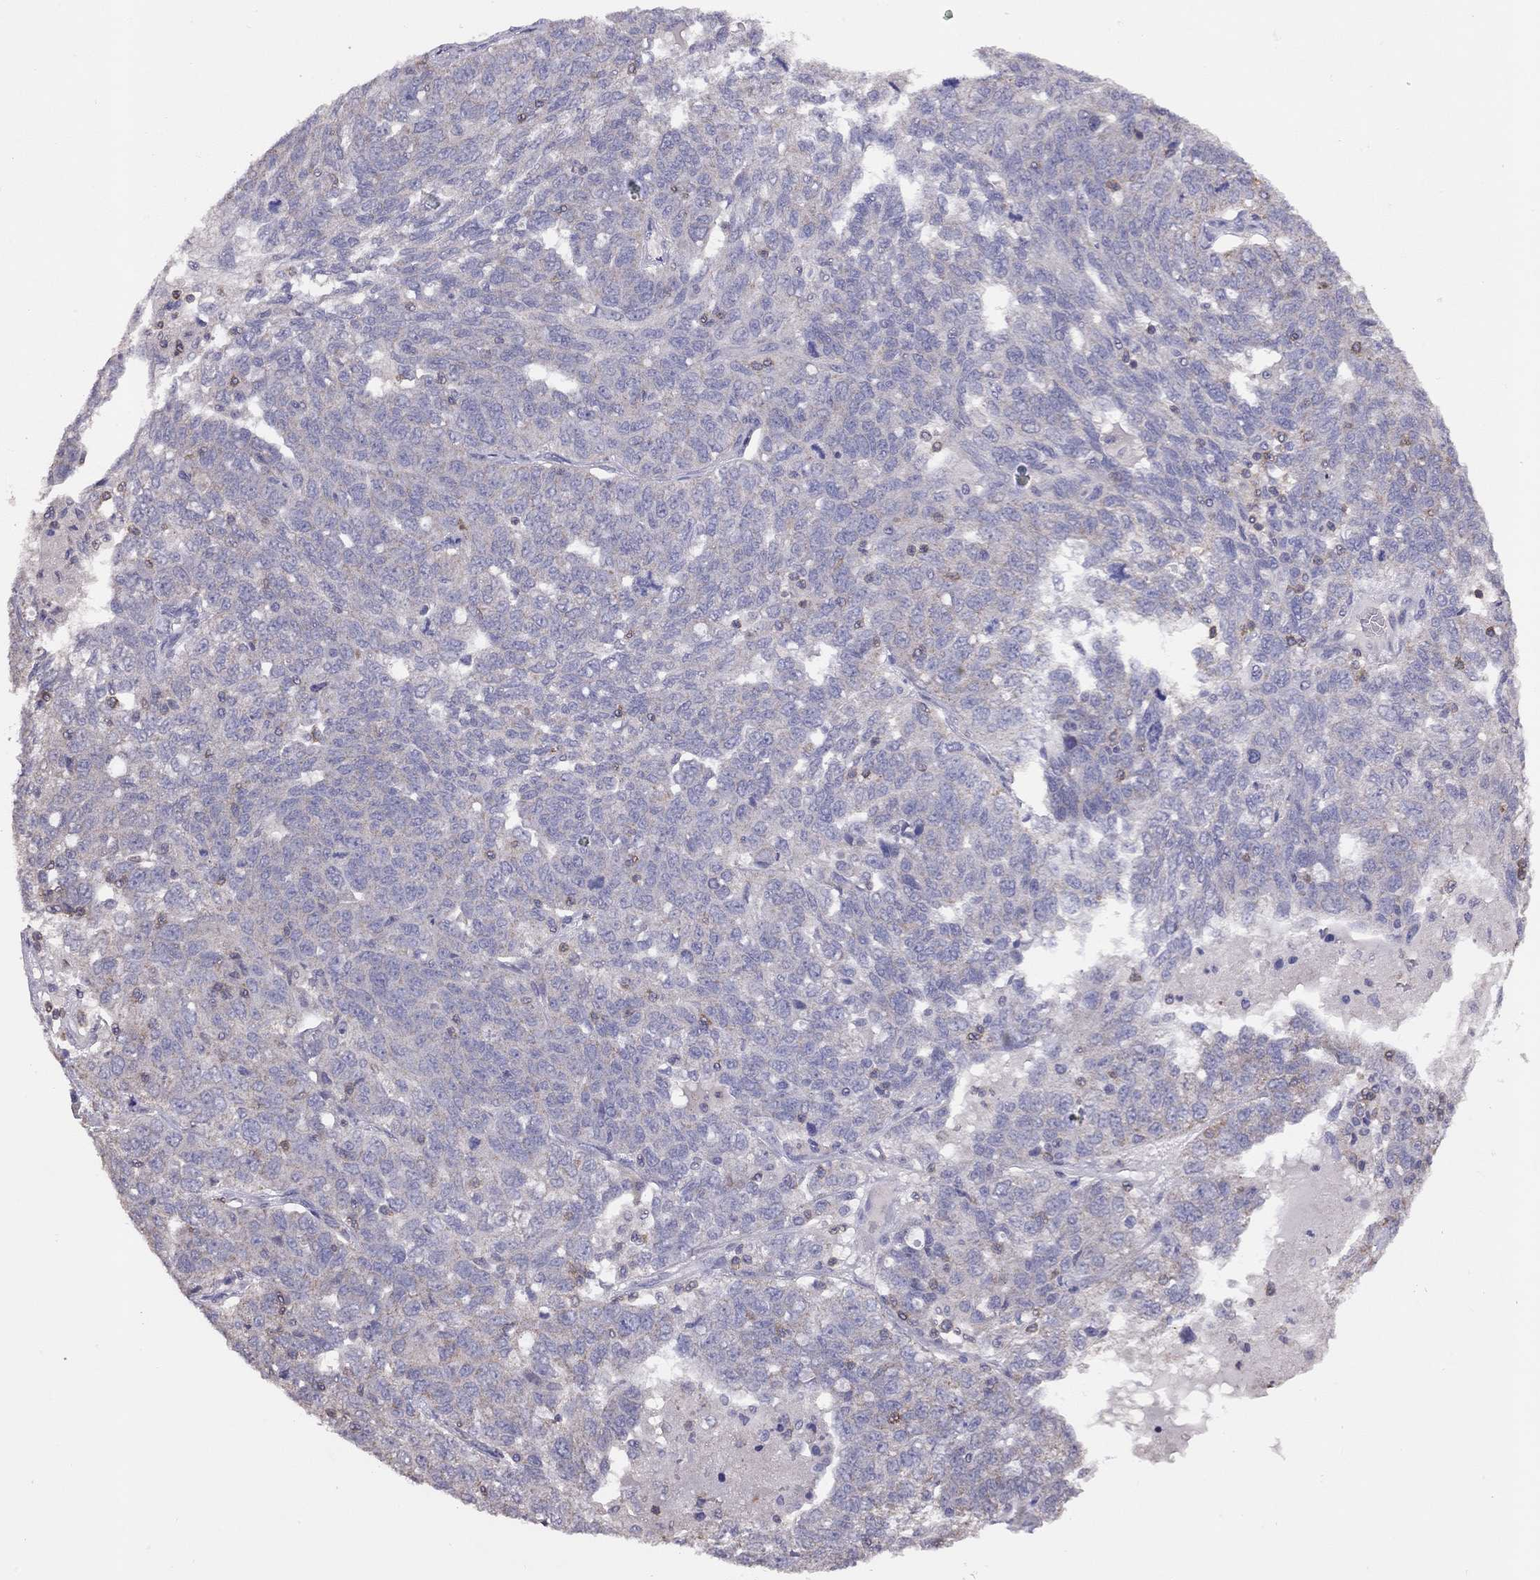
{"staining": {"intensity": "negative", "quantity": "none", "location": "none"}, "tissue": "ovarian cancer", "cell_type": "Tumor cells", "image_type": "cancer", "snomed": [{"axis": "morphology", "description": "Cystadenocarcinoma, serous, NOS"}, {"axis": "topography", "description": "Ovary"}], "caption": "Immunohistochemistry of human ovarian serous cystadenocarcinoma exhibits no positivity in tumor cells. (DAB IHC, high magnification).", "gene": "CITED1", "patient": {"sex": "female", "age": 71}}